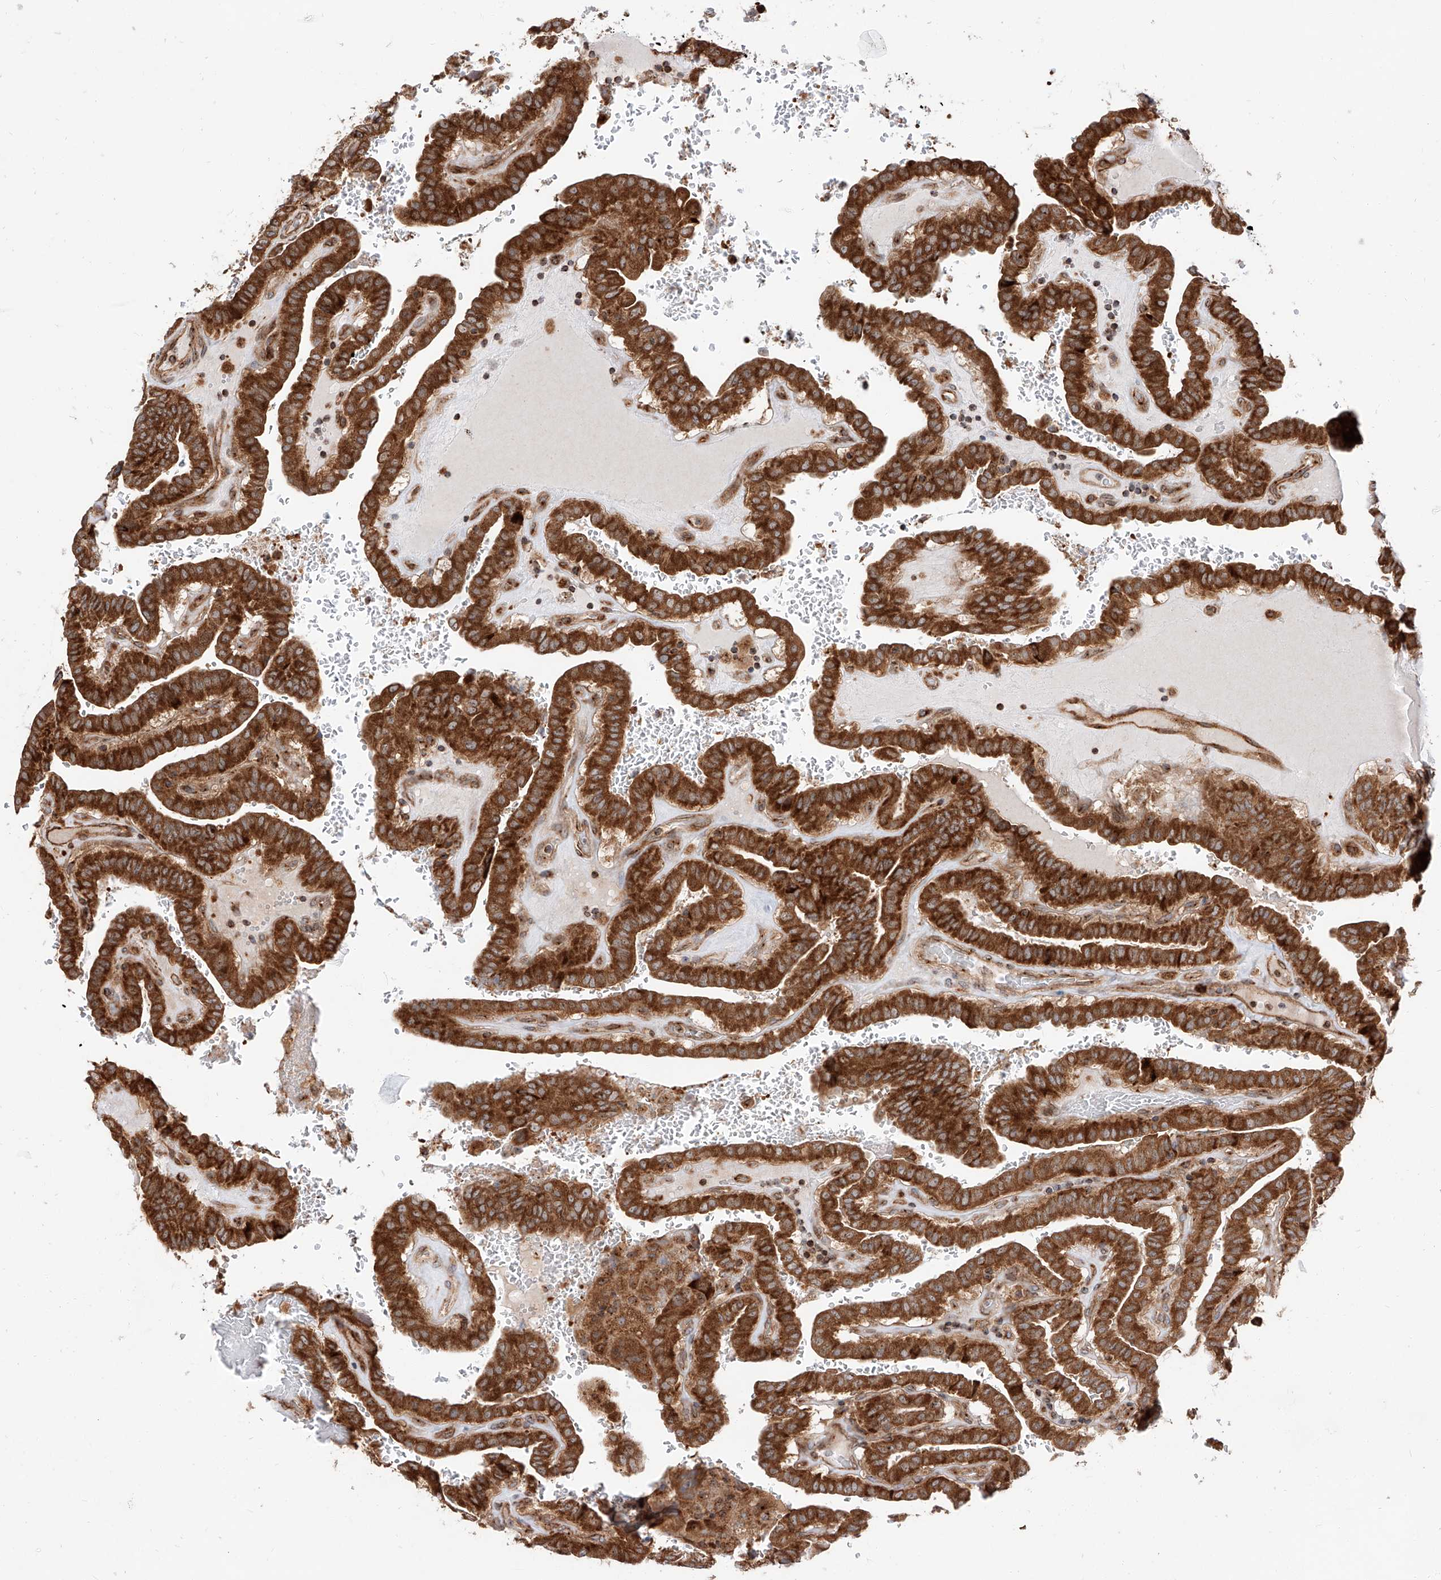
{"staining": {"intensity": "strong", "quantity": ">75%", "location": "cytoplasmic/membranous"}, "tissue": "thyroid cancer", "cell_type": "Tumor cells", "image_type": "cancer", "snomed": [{"axis": "morphology", "description": "Papillary adenocarcinoma, NOS"}, {"axis": "topography", "description": "Thyroid gland"}], "caption": "A brown stain labels strong cytoplasmic/membranous expression of a protein in papillary adenocarcinoma (thyroid) tumor cells.", "gene": "ISCA2", "patient": {"sex": "male", "age": 77}}